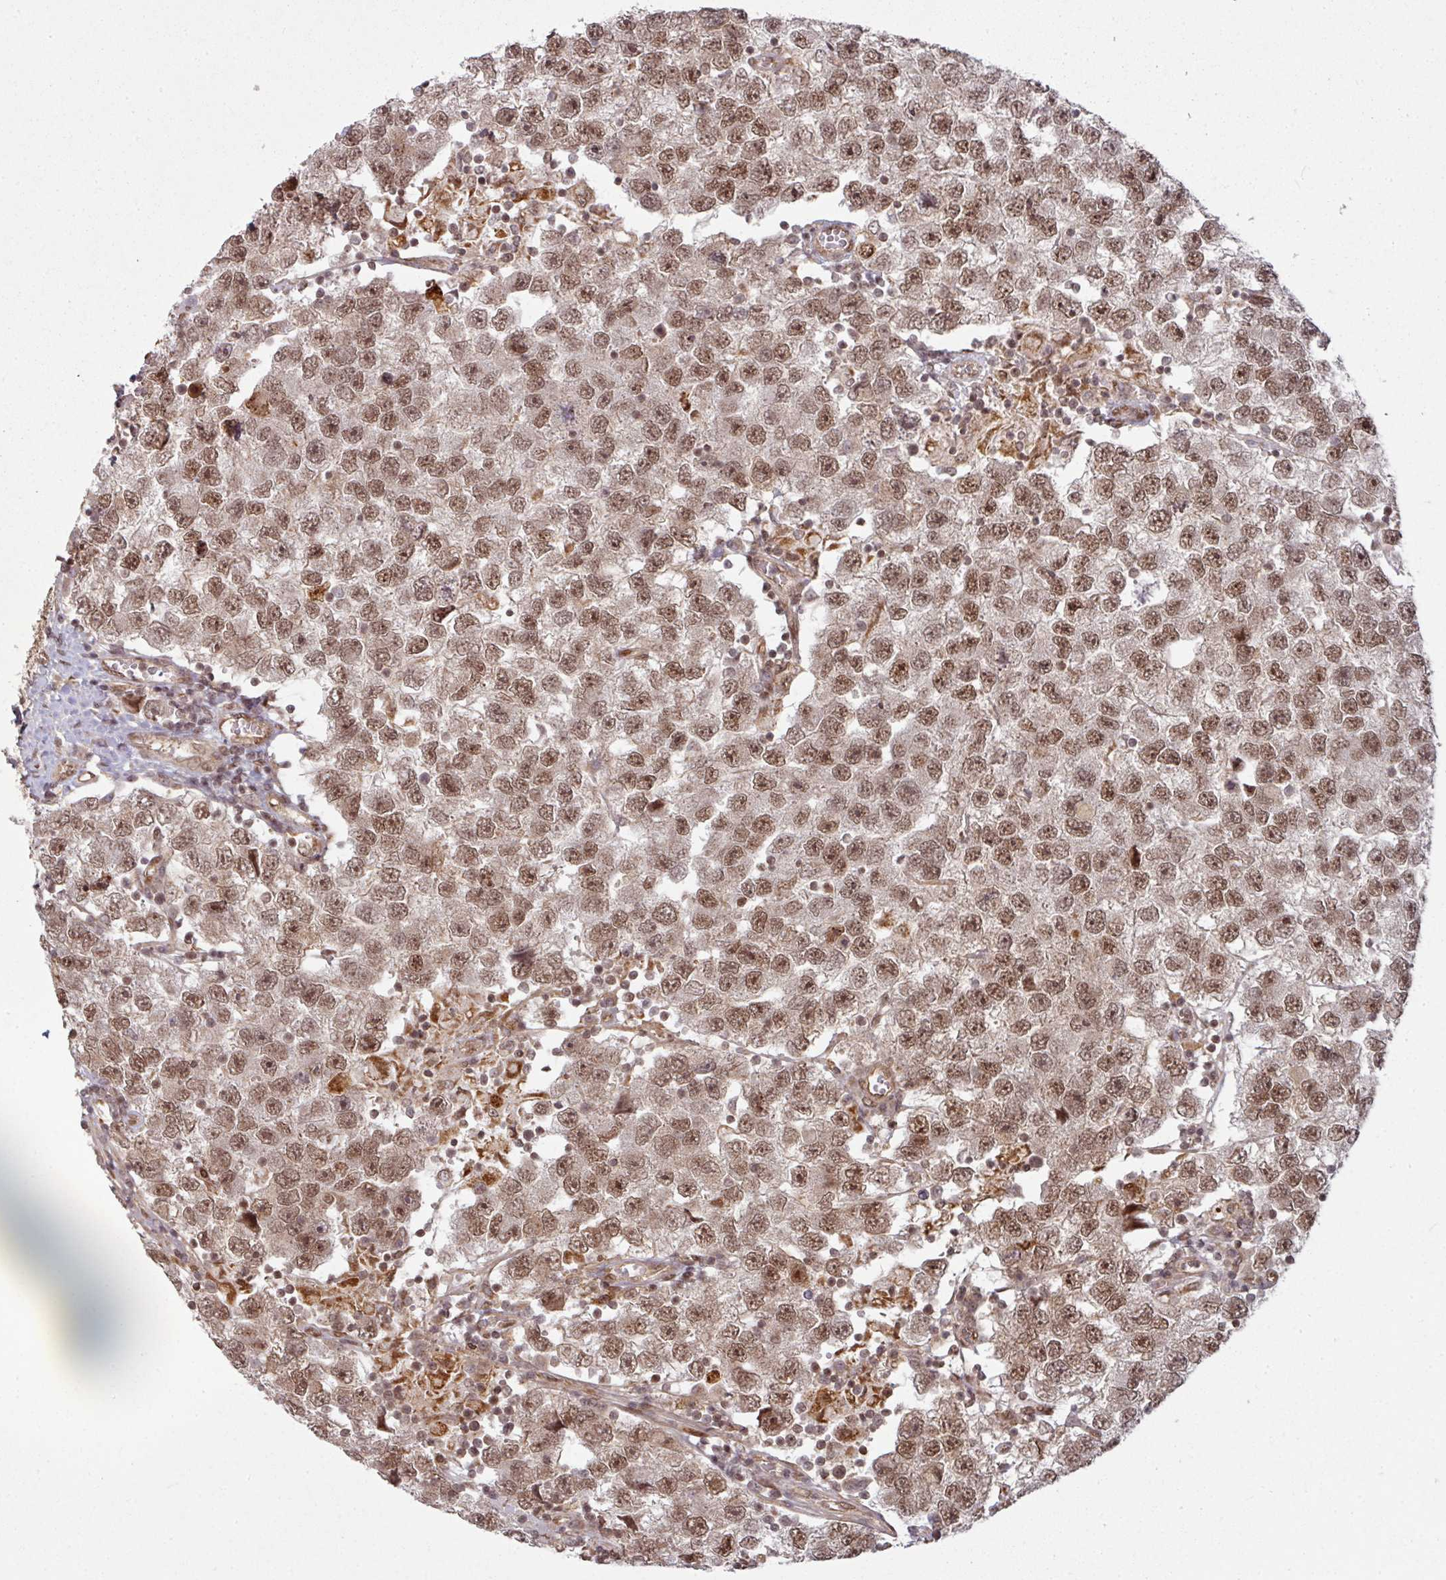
{"staining": {"intensity": "moderate", "quantity": ">75%", "location": "nuclear"}, "tissue": "testis cancer", "cell_type": "Tumor cells", "image_type": "cancer", "snomed": [{"axis": "morphology", "description": "Seminoma, NOS"}, {"axis": "topography", "description": "Testis"}], "caption": "Immunohistochemical staining of testis cancer reveals medium levels of moderate nuclear staining in approximately >75% of tumor cells. (brown staining indicates protein expression, while blue staining denotes nuclei).", "gene": "SIK3", "patient": {"sex": "male", "age": 26}}